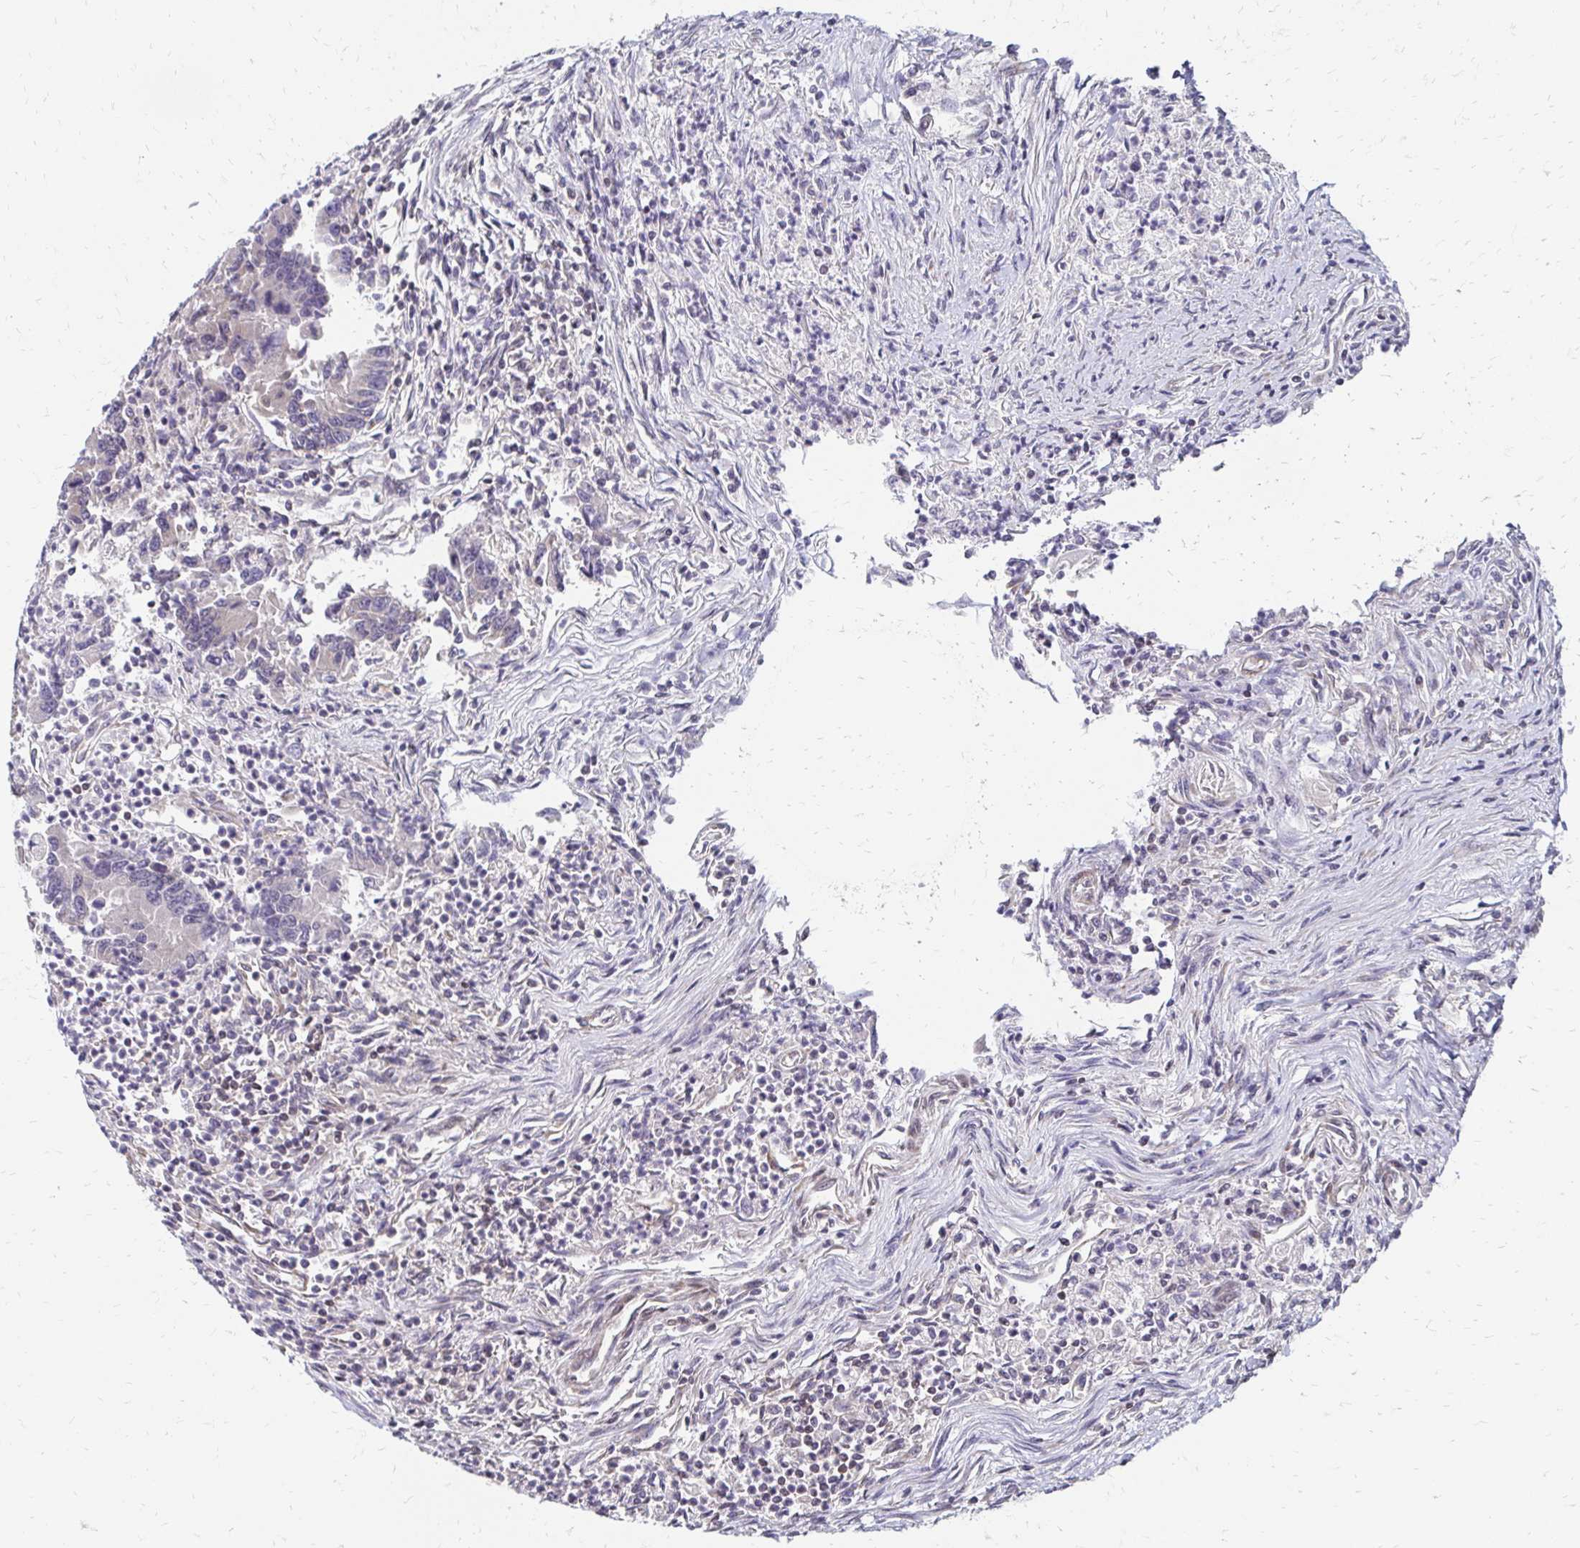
{"staining": {"intensity": "negative", "quantity": "none", "location": "none"}, "tissue": "colorectal cancer", "cell_type": "Tumor cells", "image_type": "cancer", "snomed": [{"axis": "morphology", "description": "Adenocarcinoma, NOS"}, {"axis": "topography", "description": "Colon"}], "caption": "The image exhibits no significant staining in tumor cells of colorectal adenocarcinoma. (DAB (3,3'-diaminobenzidine) immunohistochemistry (IHC), high magnification).", "gene": "CBX7", "patient": {"sex": "female", "age": 67}}